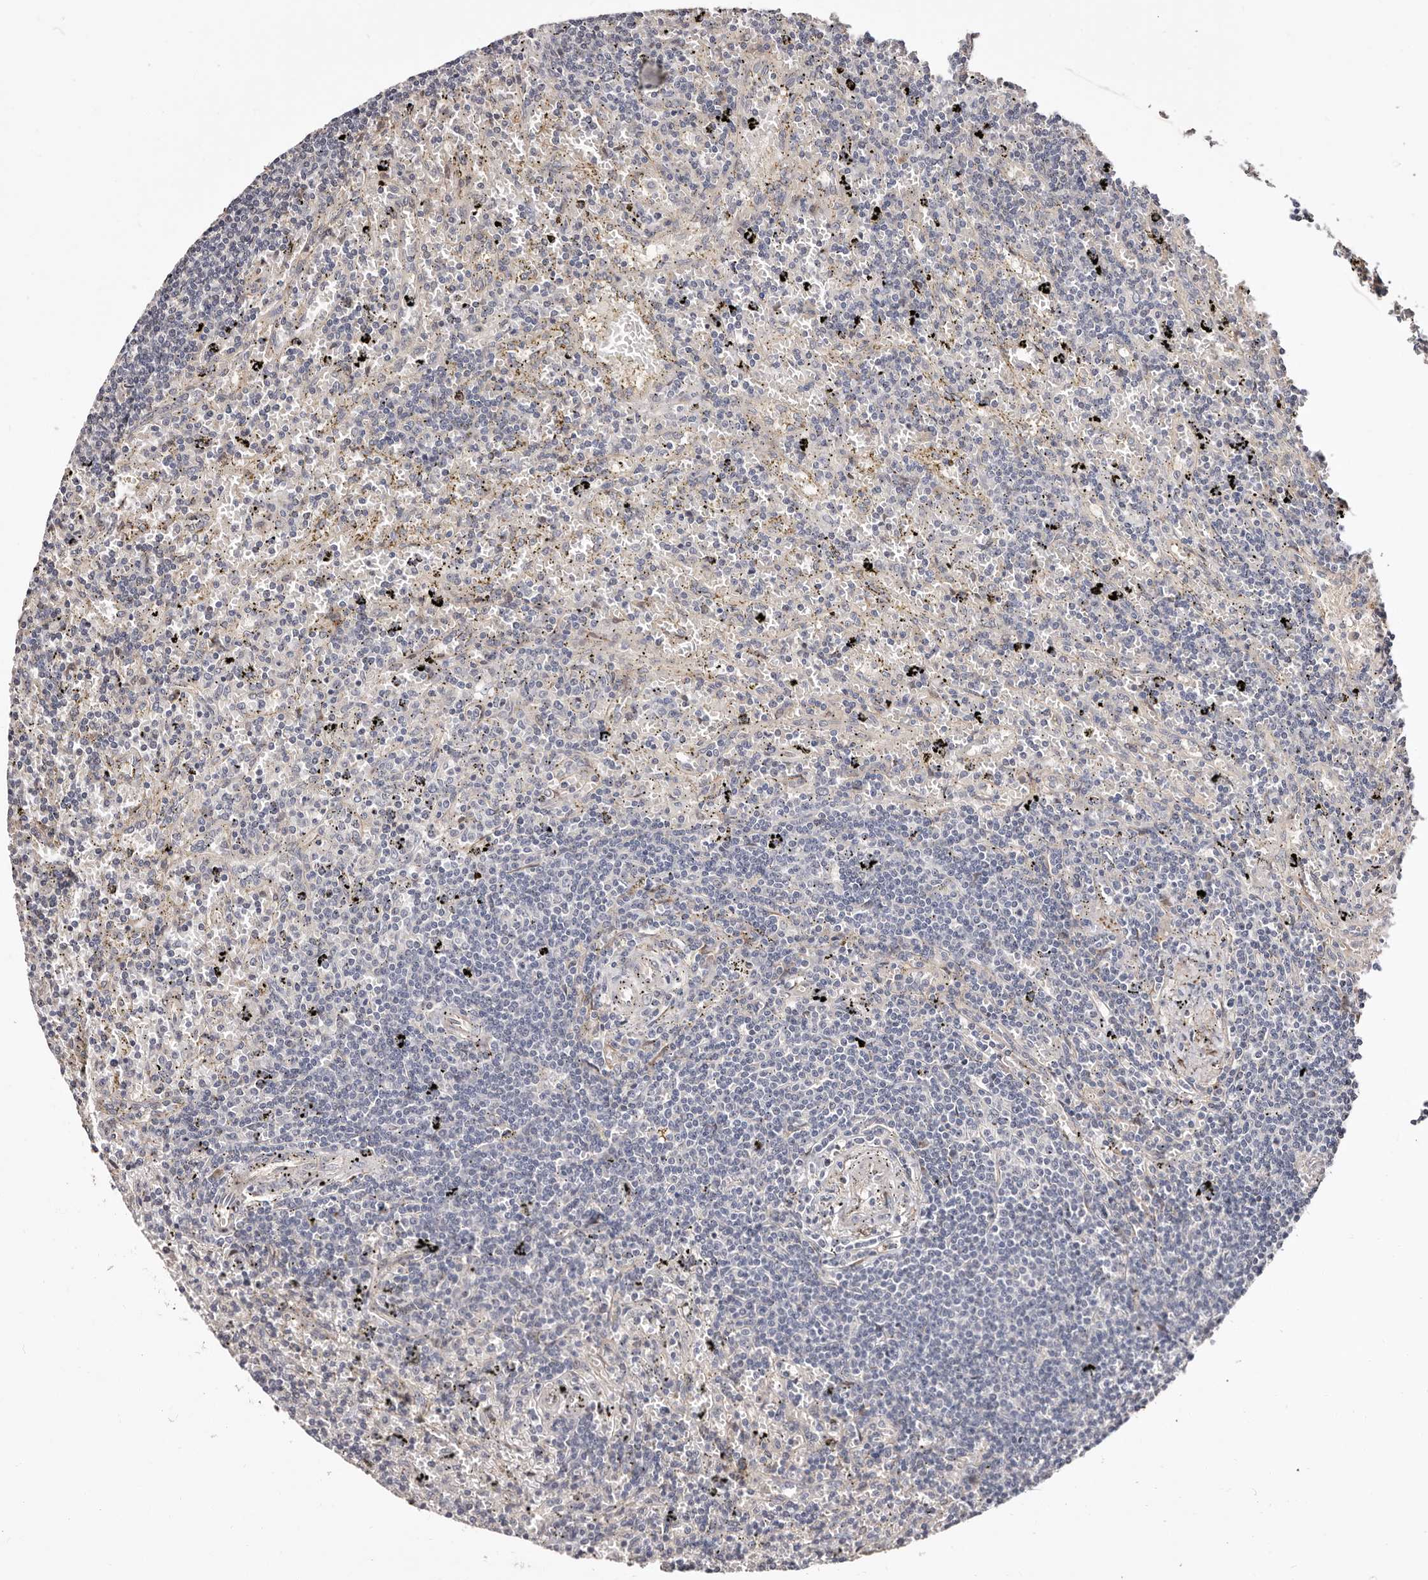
{"staining": {"intensity": "negative", "quantity": "none", "location": "none"}, "tissue": "lymphoma", "cell_type": "Tumor cells", "image_type": "cancer", "snomed": [{"axis": "morphology", "description": "Malignant lymphoma, non-Hodgkin's type, Low grade"}, {"axis": "topography", "description": "Spleen"}], "caption": "Immunohistochemistry photomicrograph of human lymphoma stained for a protein (brown), which reveals no expression in tumor cells.", "gene": "TRIP13", "patient": {"sex": "male", "age": 76}}